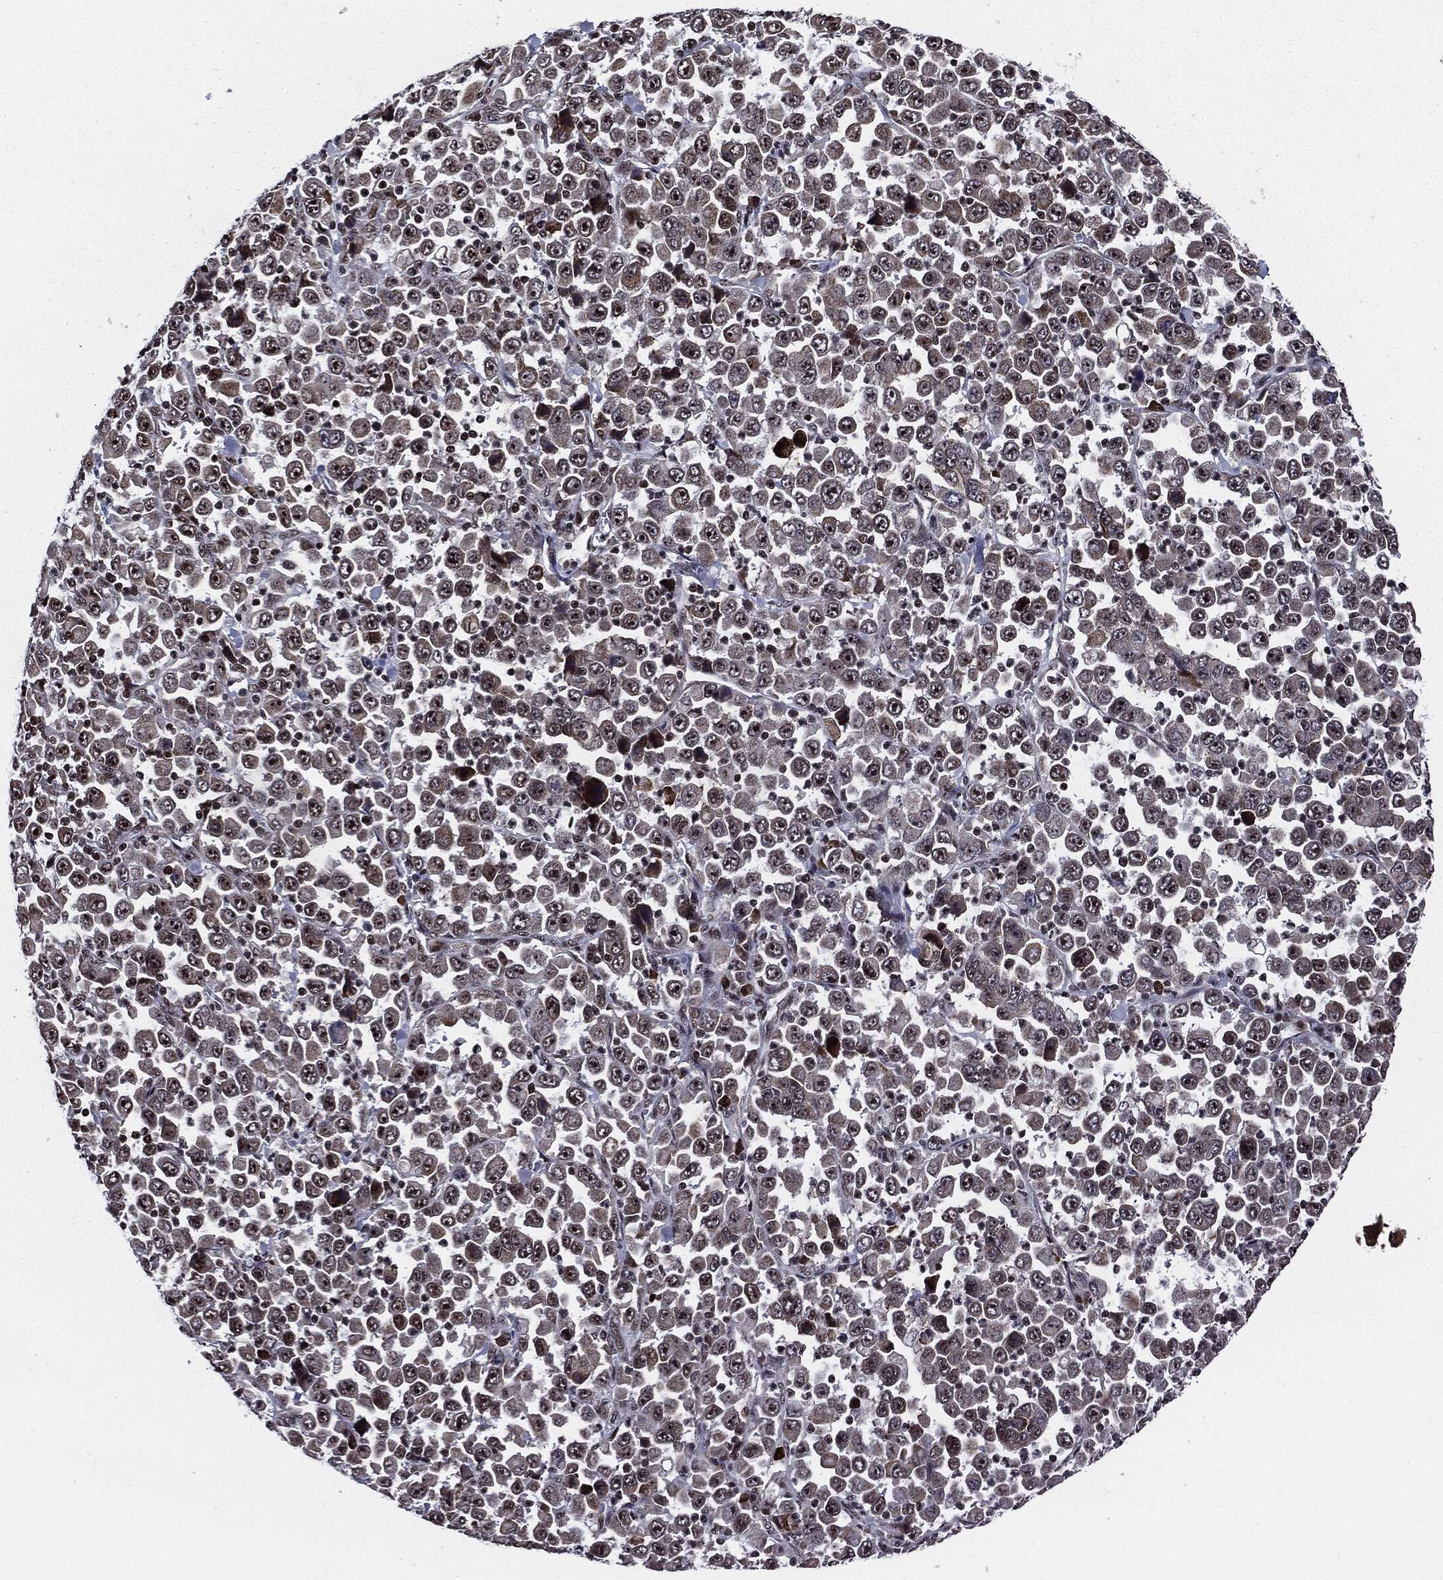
{"staining": {"intensity": "negative", "quantity": "none", "location": "none"}, "tissue": "stomach cancer", "cell_type": "Tumor cells", "image_type": "cancer", "snomed": [{"axis": "morphology", "description": "Normal tissue, NOS"}, {"axis": "morphology", "description": "Adenocarcinoma, NOS"}, {"axis": "topography", "description": "Stomach, upper"}, {"axis": "topography", "description": "Stomach"}], "caption": "DAB immunohistochemical staining of human stomach adenocarcinoma shows no significant positivity in tumor cells.", "gene": "ZFP91", "patient": {"sex": "male", "age": 59}}